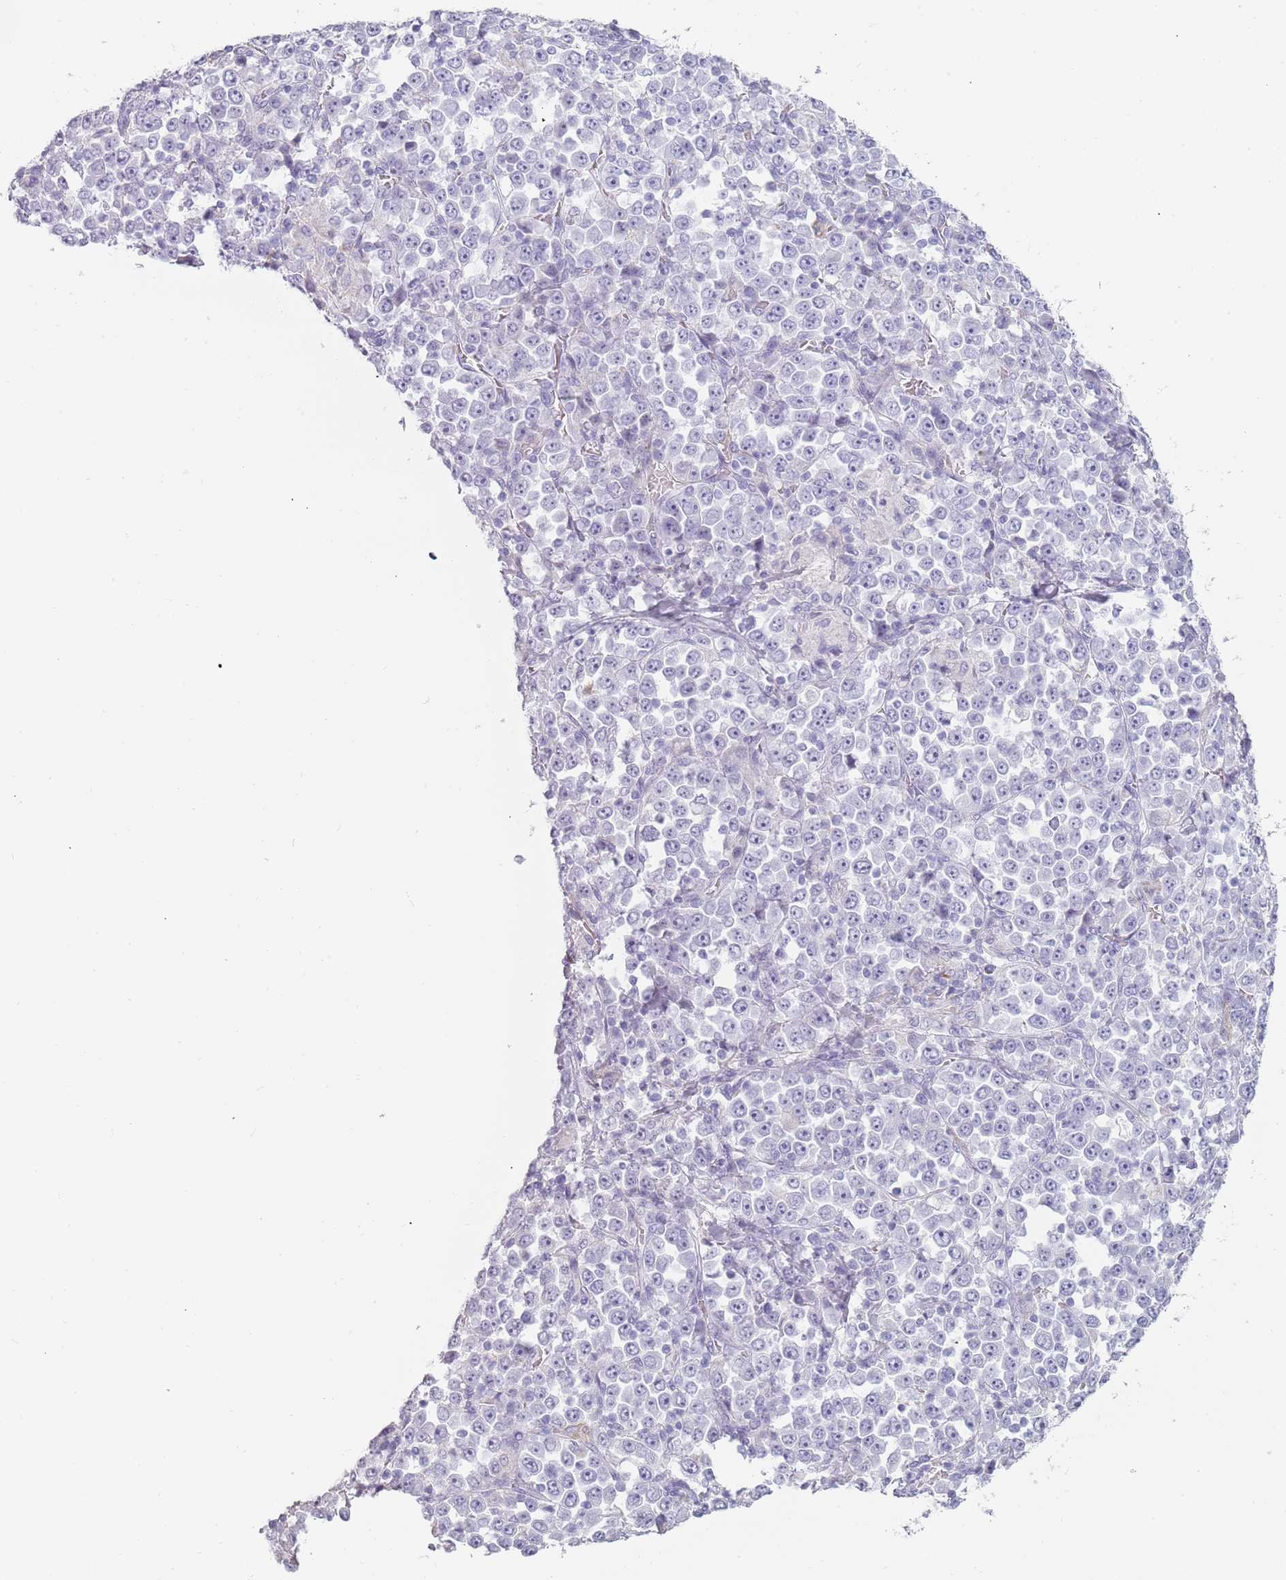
{"staining": {"intensity": "negative", "quantity": "none", "location": "none"}, "tissue": "stomach cancer", "cell_type": "Tumor cells", "image_type": "cancer", "snomed": [{"axis": "morphology", "description": "Normal tissue, NOS"}, {"axis": "morphology", "description": "Adenocarcinoma, NOS"}, {"axis": "topography", "description": "Stomach, upper"}, {"axis": "topography", "description": "Stomach"}], "caption": "Tumor cells show no significant protein expression in adenocarcinoma (stomach). The staining was performed using DAB to visualize the protein expression in brown, while the nuclei were stained in blue with hematoxylin (Magnification: 20x).", "gene": "COLEC12", "patient": {"sex": "male", "age": 59}}